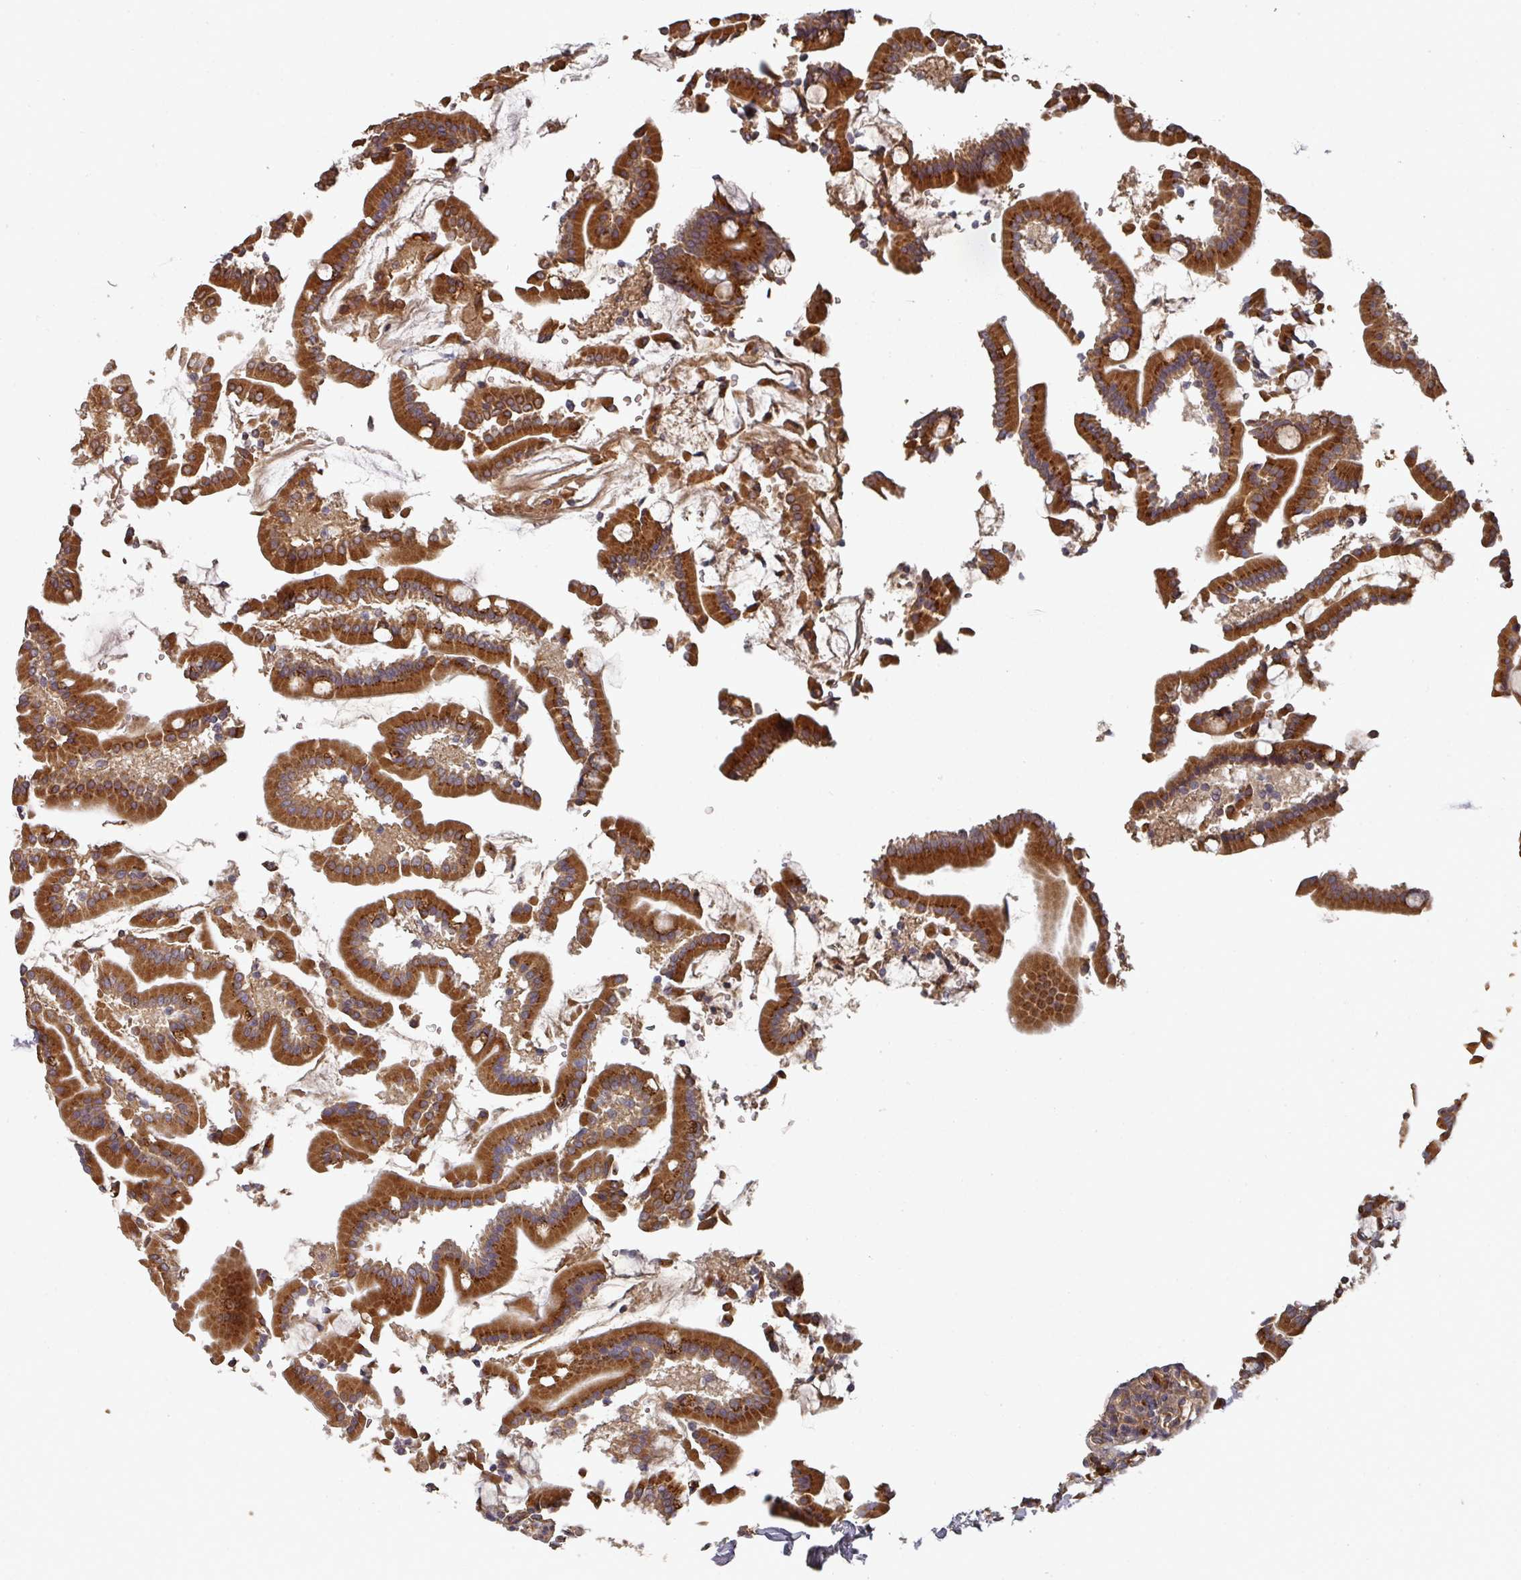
{"staining": {"intensity": "strong", "quantity": ">75%", "location": "cytoplasmic/membranous"}, "tissue": "duodenum", "cell_type": "Glandular cells", "image_type": "normal", "snomed": [{"axis": "morphology", "description": "Normal tissue, NOS"}, {"axis": "topography", "description": "Duodenum"}], "caption": "Protein staining of normal duodenum reveals strong cytoplasmic/membranous positivity in approximately >75% of glandular cells. (DAB = brown stain, brightfield microscopy at high magnification).", "gene": "EDEM2", "patient": {"sex": "male", "age": 55}}